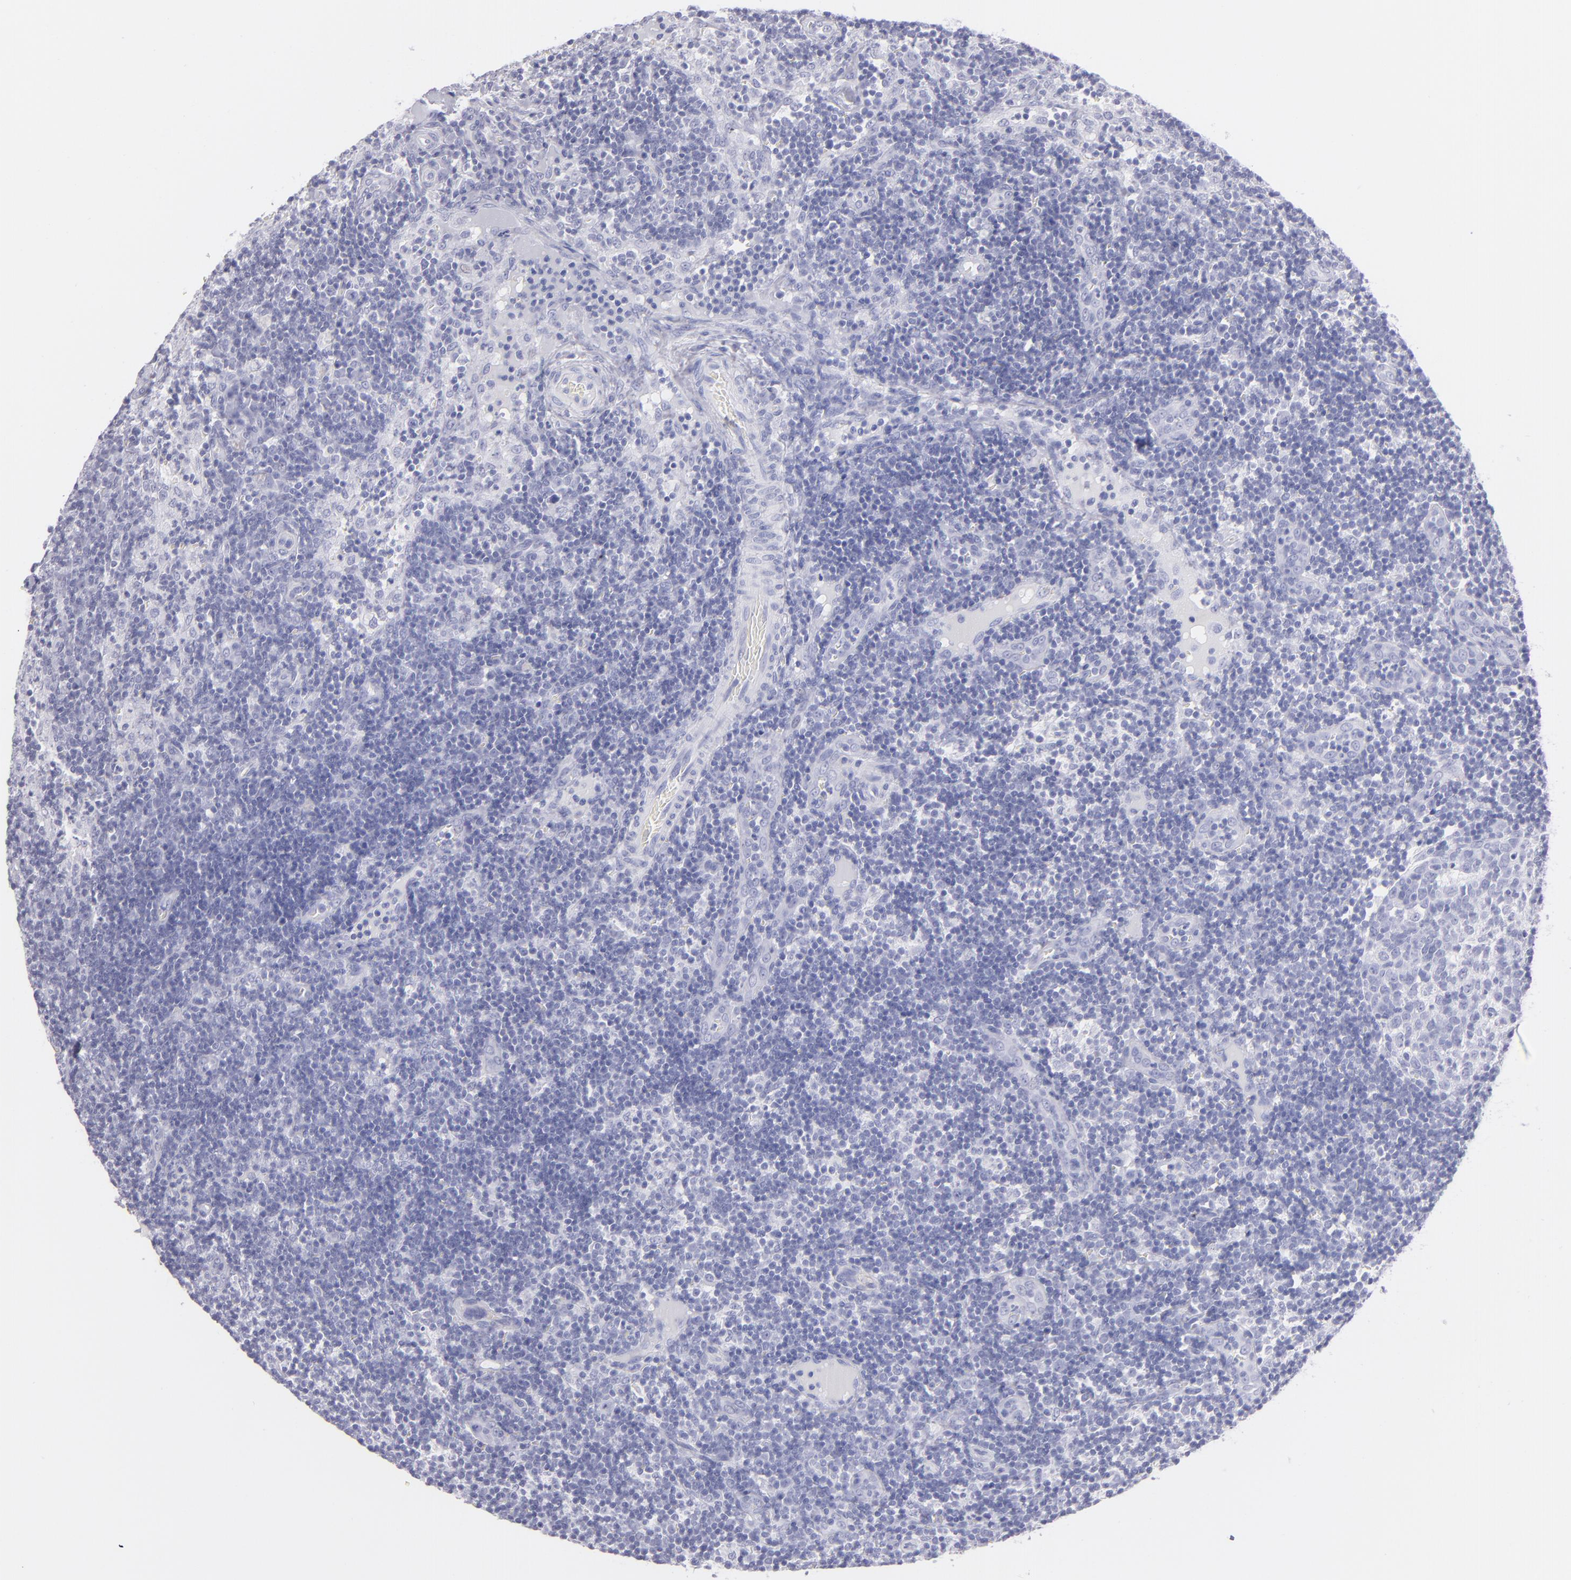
{"staining": {"intensity": "negative", "quantity": "none", "location": "none"}, "tissue": "lymph node", "cell_type": "Germinal center cells", "image_type": "normal", "snomed": [{"axis": "morphology", "description": "Normal tissue, NOS"}, {"axis": "morphology", "description": "Inflammation, NOS"}, {"axis": "topography", "description": "Lymph node"}, {"axis": "topography", "description": "Salivary gland"}], "caption": "Immunohistochemistry (IHC) histopathology image of benign lymph node stained for a protein (brown), which displays no staining in germinal center cells. (Immunohistochemistry (IHC), brightfield microscopy, high magnification).", "gene": "PRPH", "patient": {"sex": "male", "age": 3}}